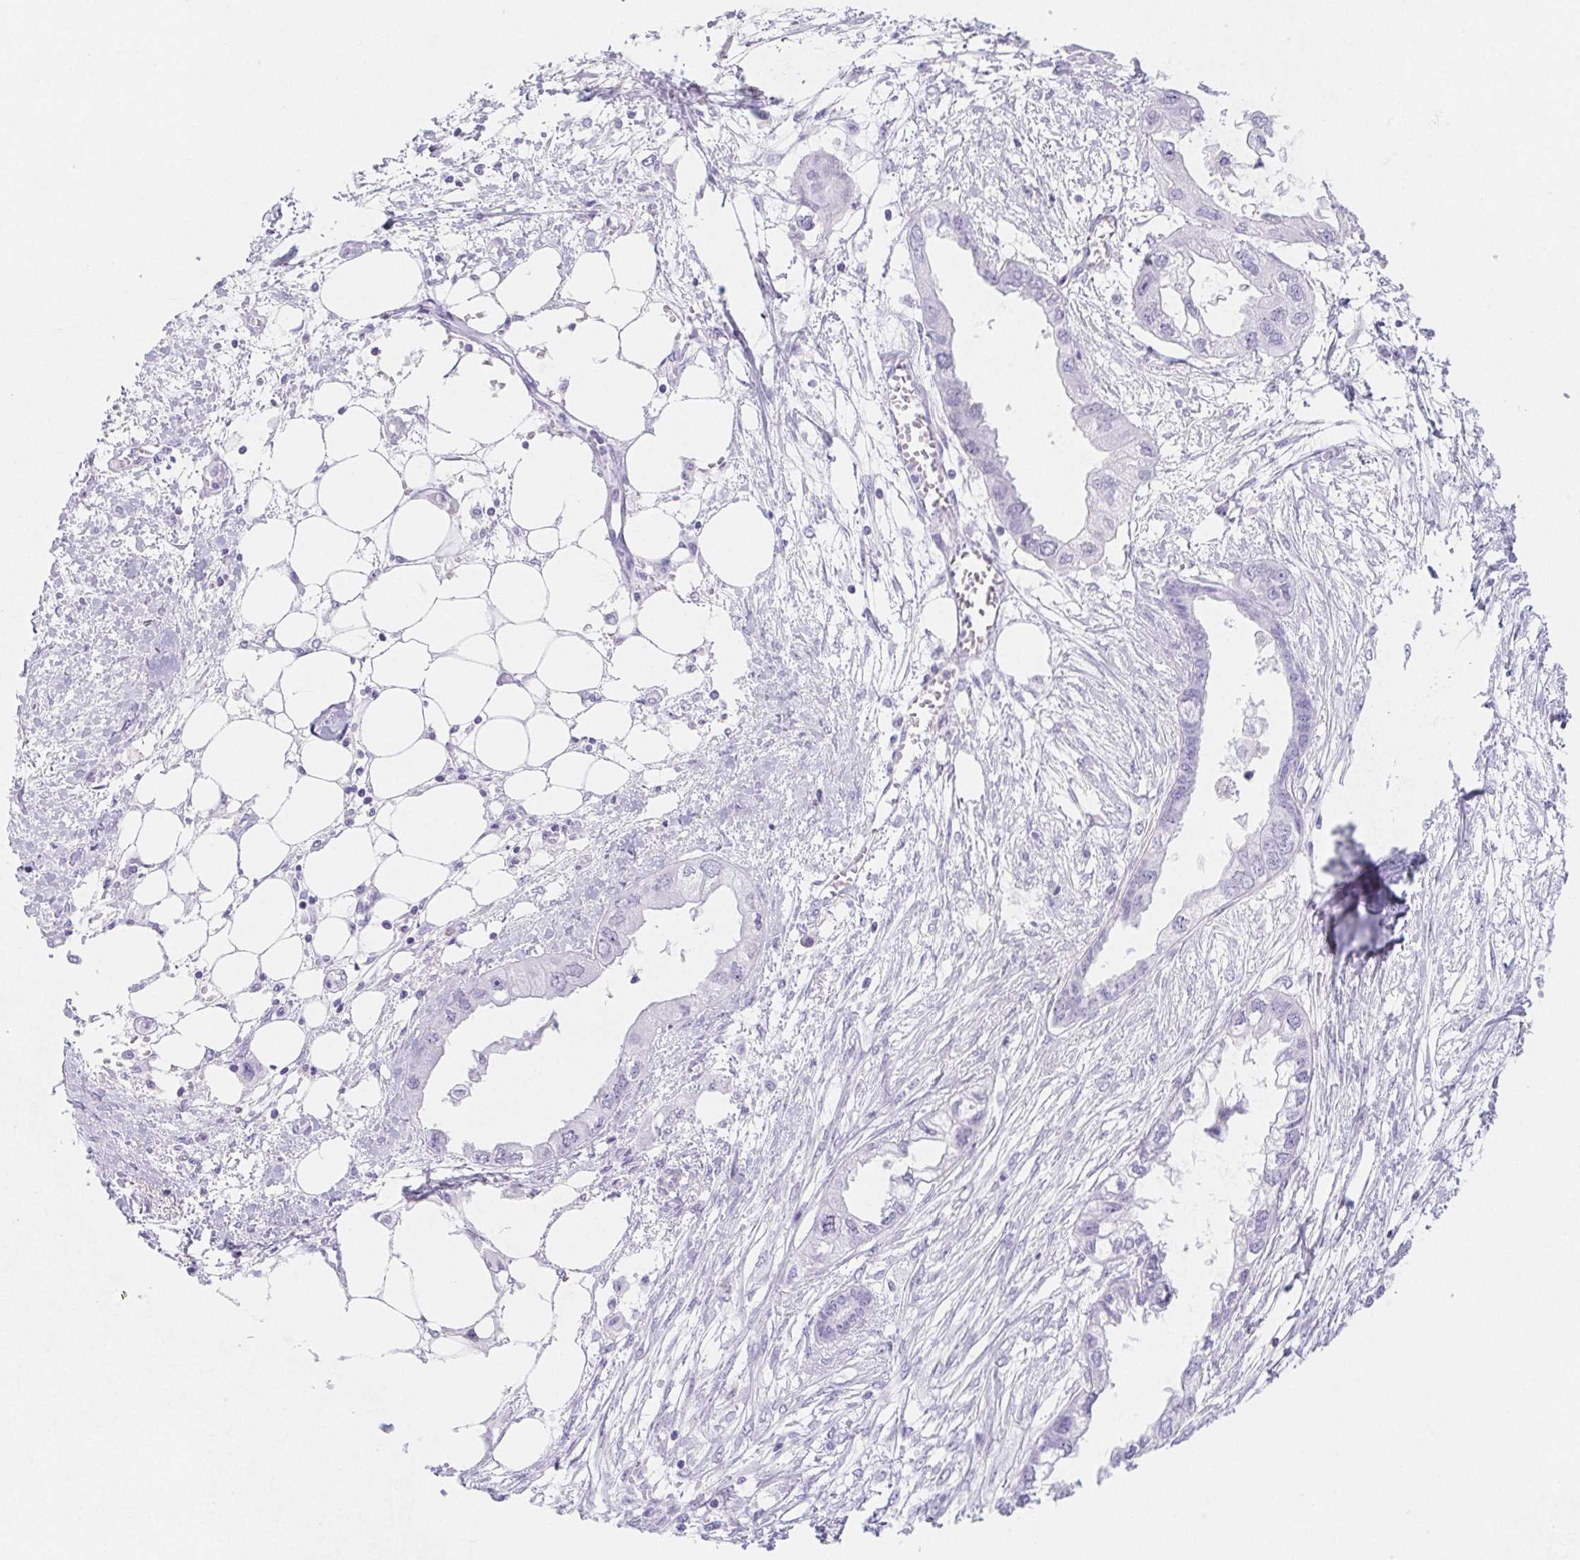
{"staining": {"intensity": "negative", "quantity": "none", "location": "none"}, "tissue": "endometrial cancer", "cell_type": "Tumor cells", "image_type": "cancer", "snomed": [{"axis": "morphology", "description": "Adenocarcinoma, NOS"}, {"axis": "morphology", "description": "Adenocarcinoma, metastatic, NOS"}, {"axis": "topography", "description": "Adipose tissue"}, {"axis": "topography", "description": "Endometrium"}], "caption": "DAB (3,3'-diaminobenzidine) immunohistochemical staining of endometrial adenocarcinoma reveals no significant expression in tumor cells.", "gene": "ITIH2", "patient": {"sex": "female", "age": 67}}